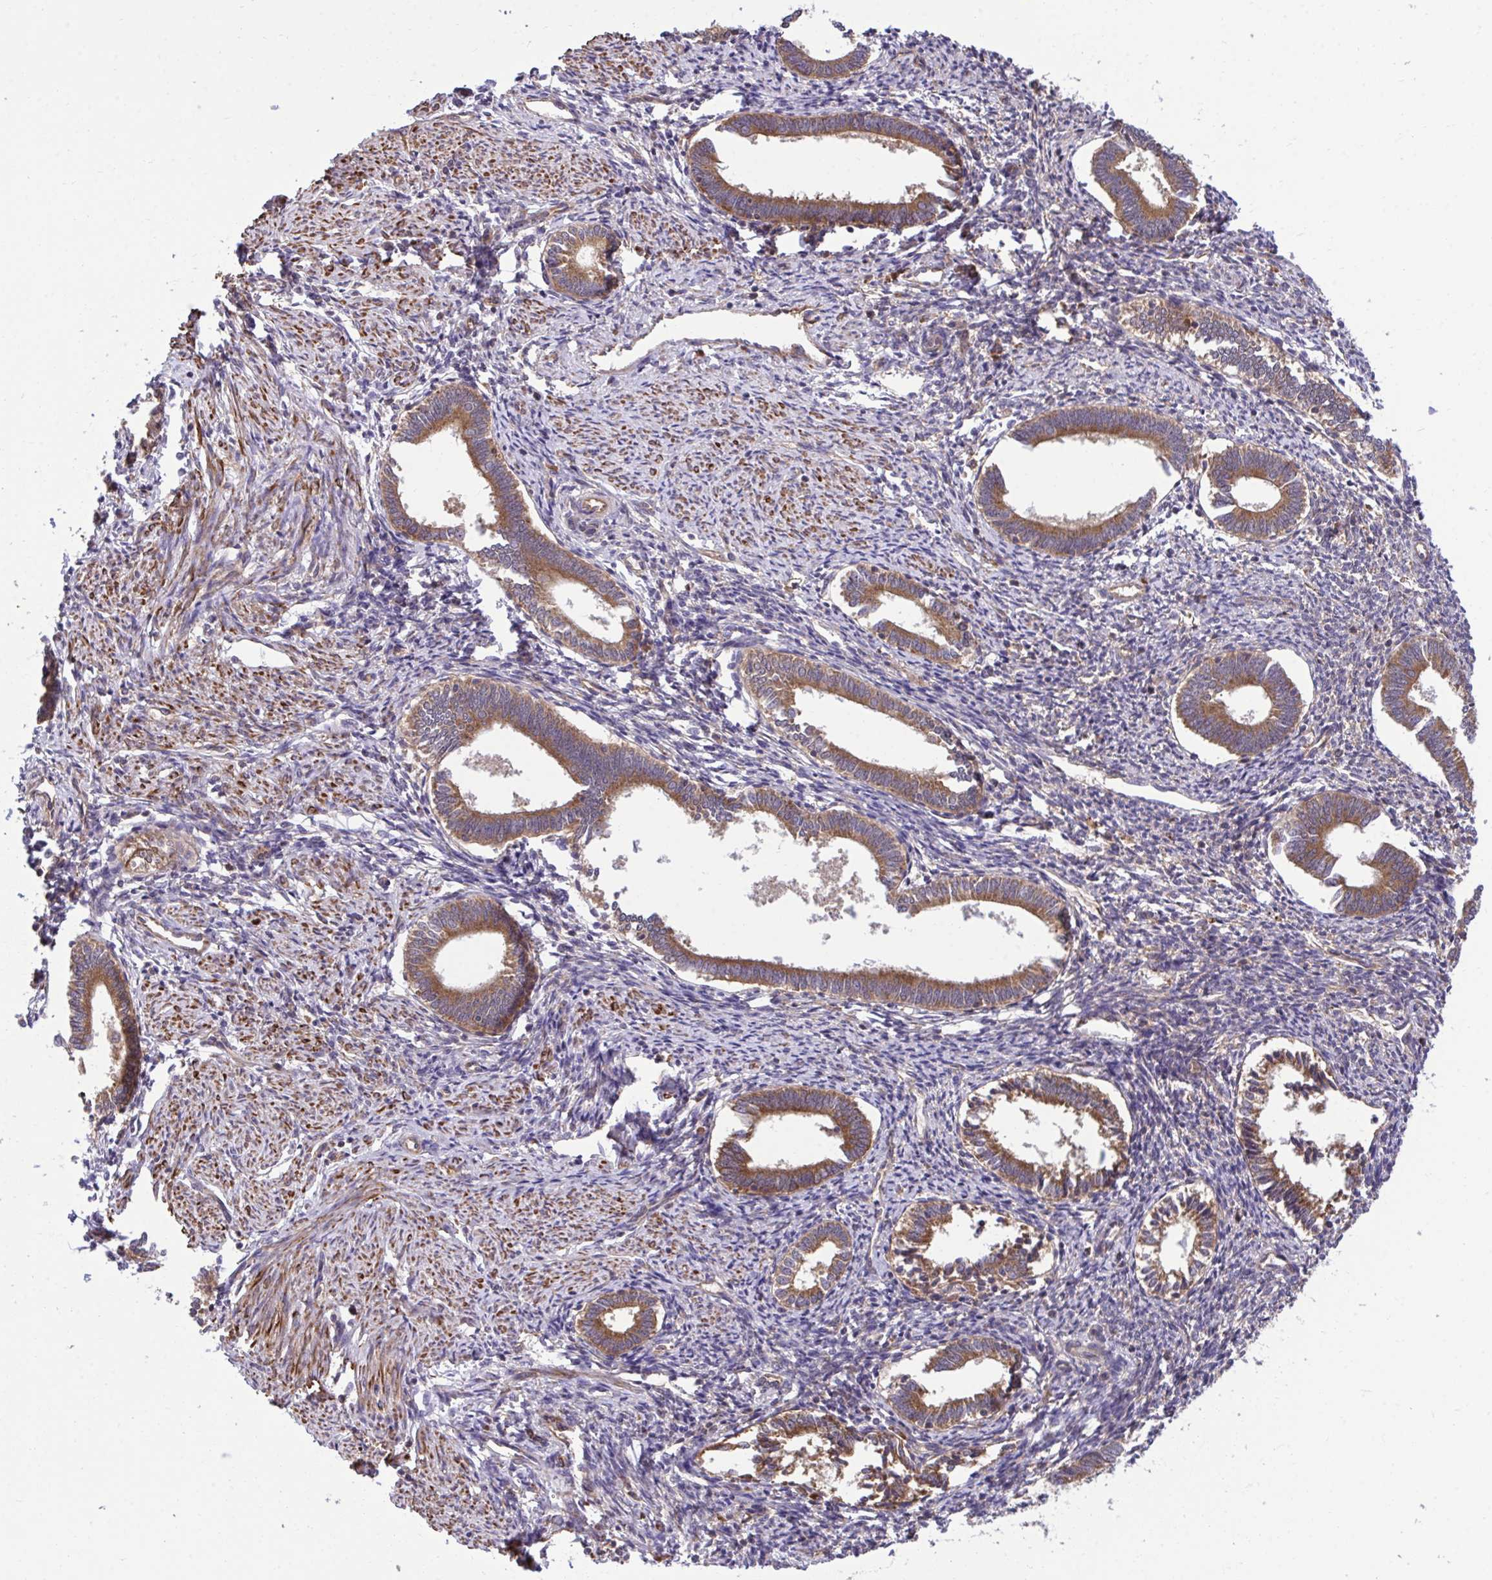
{"staining": {"intensity": "weak", "quantity": "25%-75%", "location": "cytoplasmic/membranous"}, "tissue": "endometrium", "cell_type": "Cells in endometrial stroma", "image_type": "normal", "snomed": [{"axis": "morphology", "description": "Normal tissue, NOS"}, {"axis": "topography", "description": "Endometrium"}], "caption": "This micrograph displays benign endometrium stained with IHC to label a protein in brown. The cytoplasmic/membranous of cells in endometrial stroma show weak positivity for the protein. Nuclei are counter-stained blue.", "gene": "RPS15", "patient": {"sex": "female", "age": 41}}